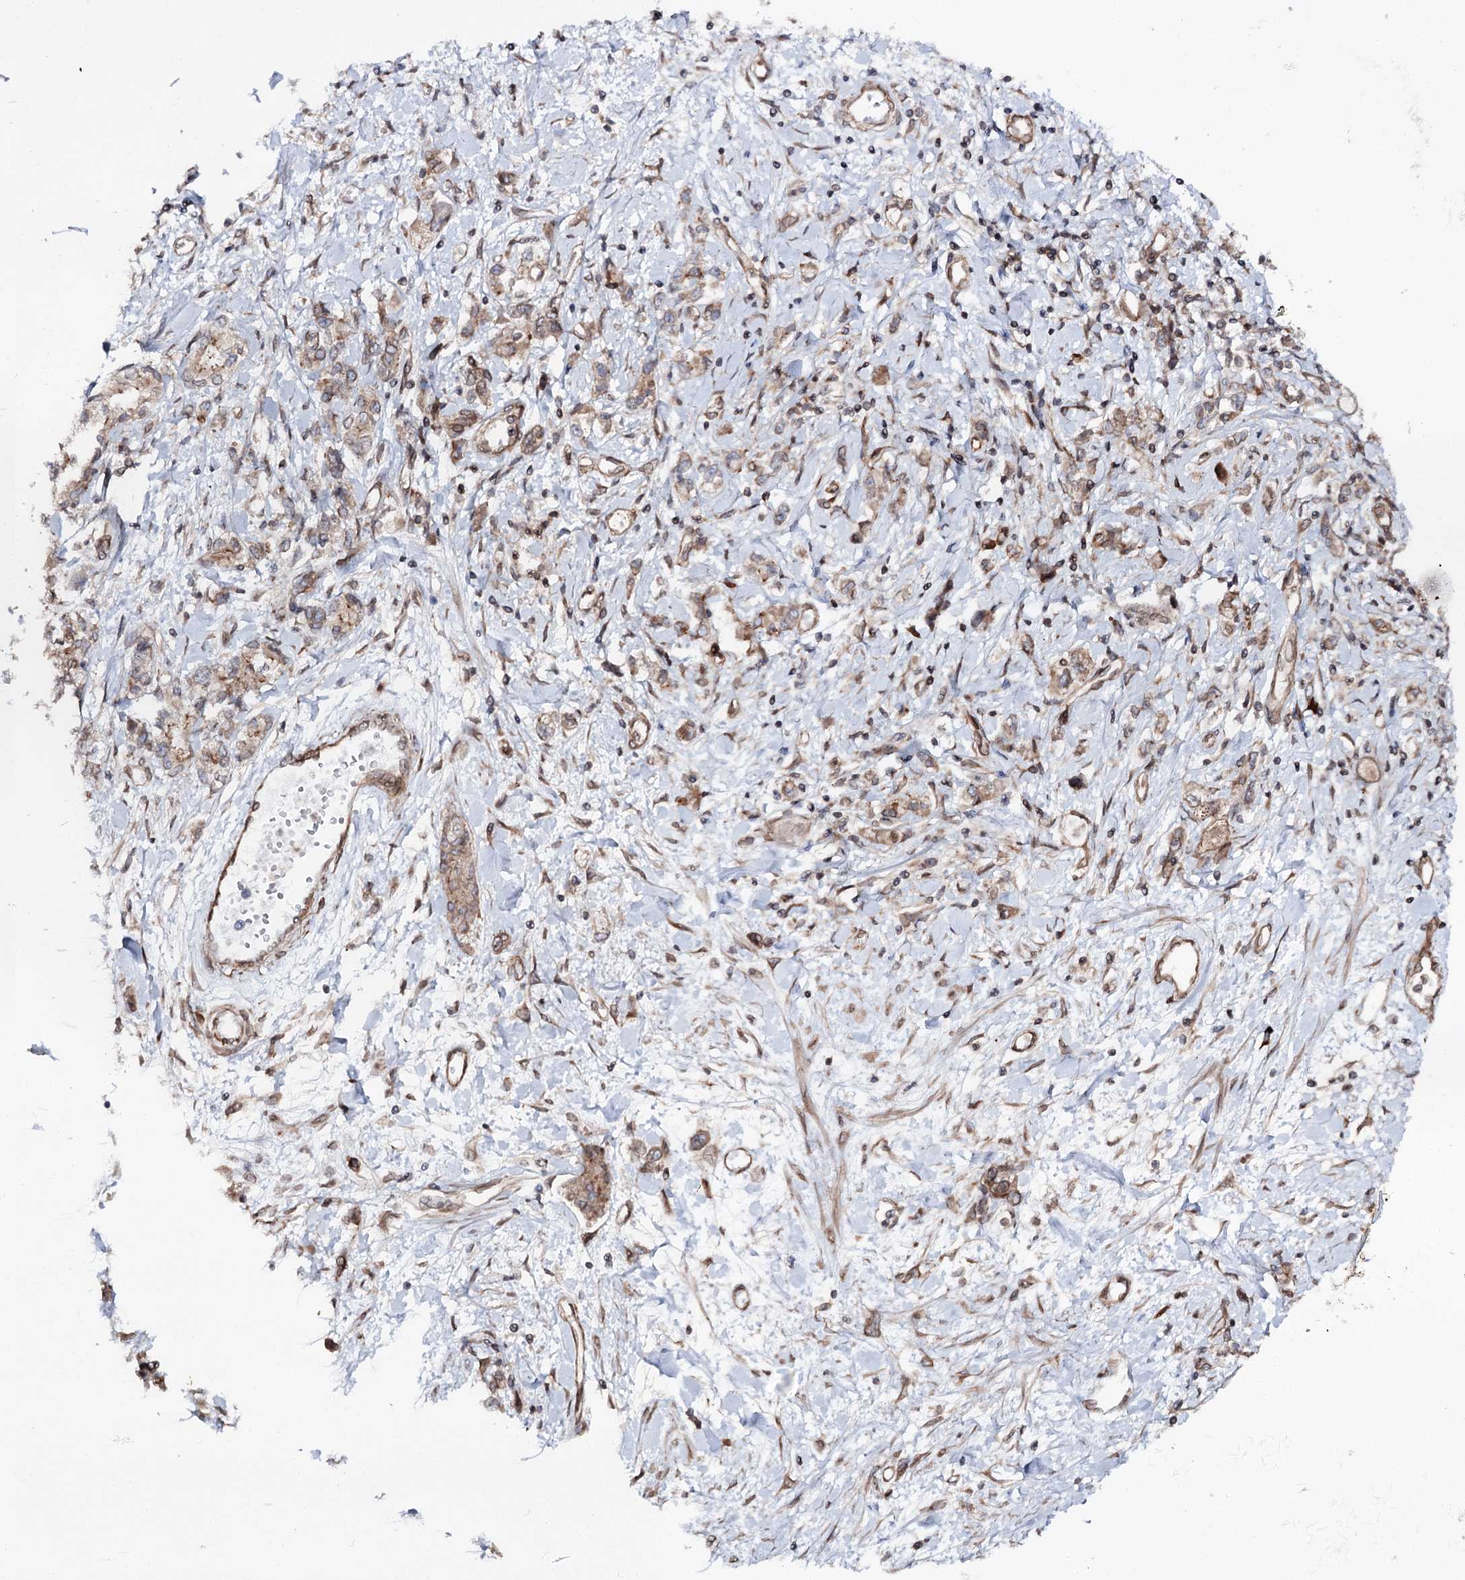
{"staining": {"intensity": "weak", "quantity": "25%-75%", "location": "cytoplasmic/membranous"}, "tissue": "stomach cancer", "cell_type": "Tumor cells", "image_type": "cancer", "snomed": [{"axis": "morphology", "description": "Adenocarcinoma, NOS"}, {"axis": "topography", "description": "Stomach"}], "caption": "This micrograph shows immunohistochemistry (IHC) staining of stomach cancer (adenocarcinoma), with low weak cytoplasmic/membranous expression in about 25%-75% of tumor cells.", "gene": "FGFR1OP2", "patient": {"sex": "female", "age": 76}}